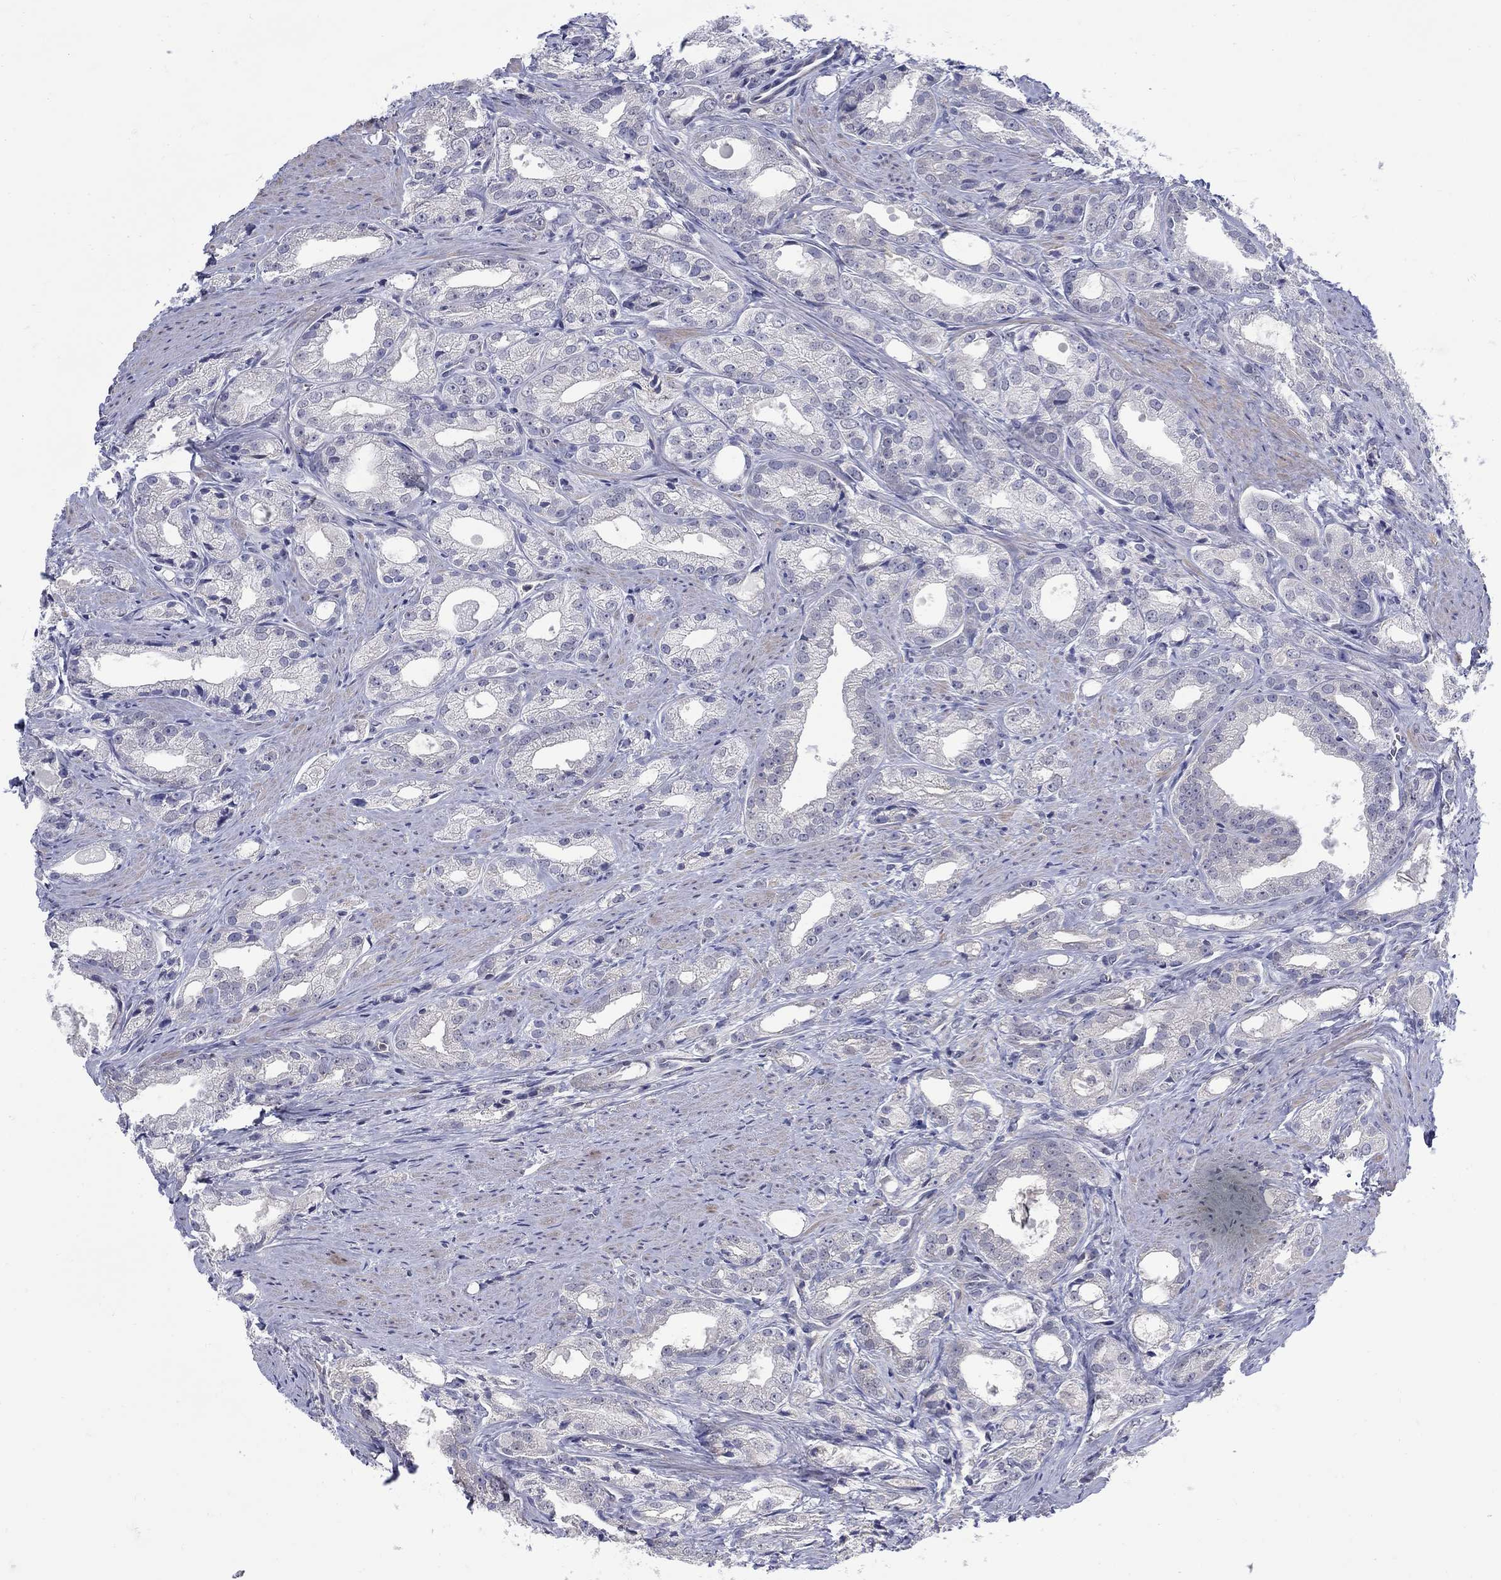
{"staining": {"intensity": "negative", "quantity": "none", "location": "none"}, "tissue": "prostate cancer", "cell_type": "Tumor cells", "image_type": "cancer", "snomed": [{"axis": "morphology", "description": "Adenocarcinoma, NOS"}, {"axis": "morphology", "description": "Adenocarcinoma, High grade"}, {"axis": "topography", "description": "Prostate"}], "caption": "Immunohistochemistry micrograph of neoplastic tissue: prostate cancer (adenocarcinoma) stained with DAB (3,3'-diaminobenzidine) exhibits no significant protein staining in tumor cells.", "gene": "ABCA4", "patient": {"sex": "male", "age": 70}}